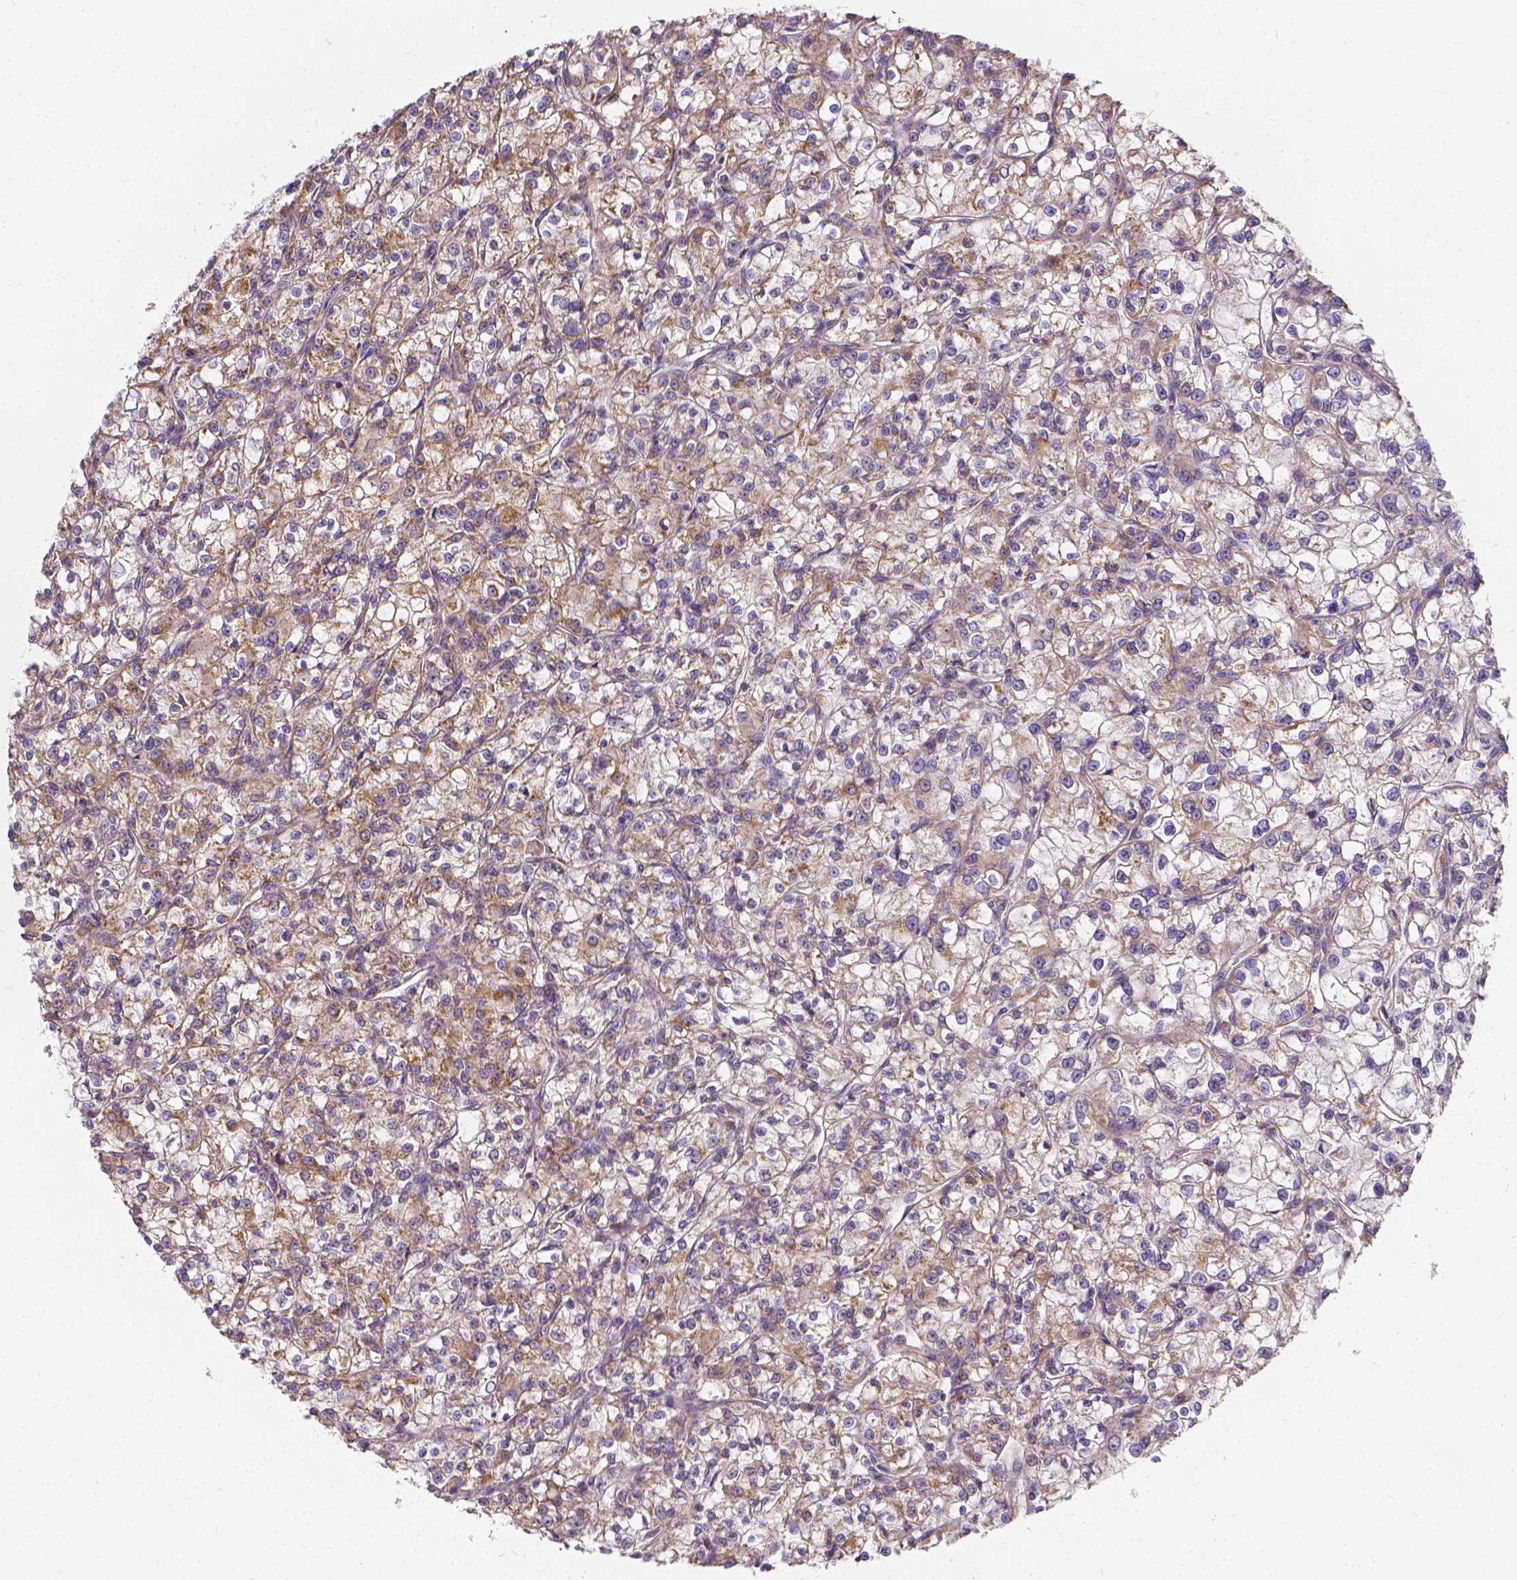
{"staining": {"intensity": "moderate", "quantity": ">75%", "location": "cytoplasmic/membranous"}, "tissue": "renal cancer", "cell_type": "Tumor cells", "image_type": "cancer", "snomed": [{"axis": "morphology", "description": "Adenocarcinoma, NOS"}, {"axis": "topography", "description": "Kidney"}], "caption": "Protein staining demonstrates moderate cytoplasmic/membranous expression in about >75% of tumor cells in adenocarcinoma (renal). The staining is performed using DAB brown chromogen to label protein expression. The nuclei are counter-stained blue using hematoxylin.", "gene": "SNCAIP", "patient": {"sex": "female", "age": 59}}